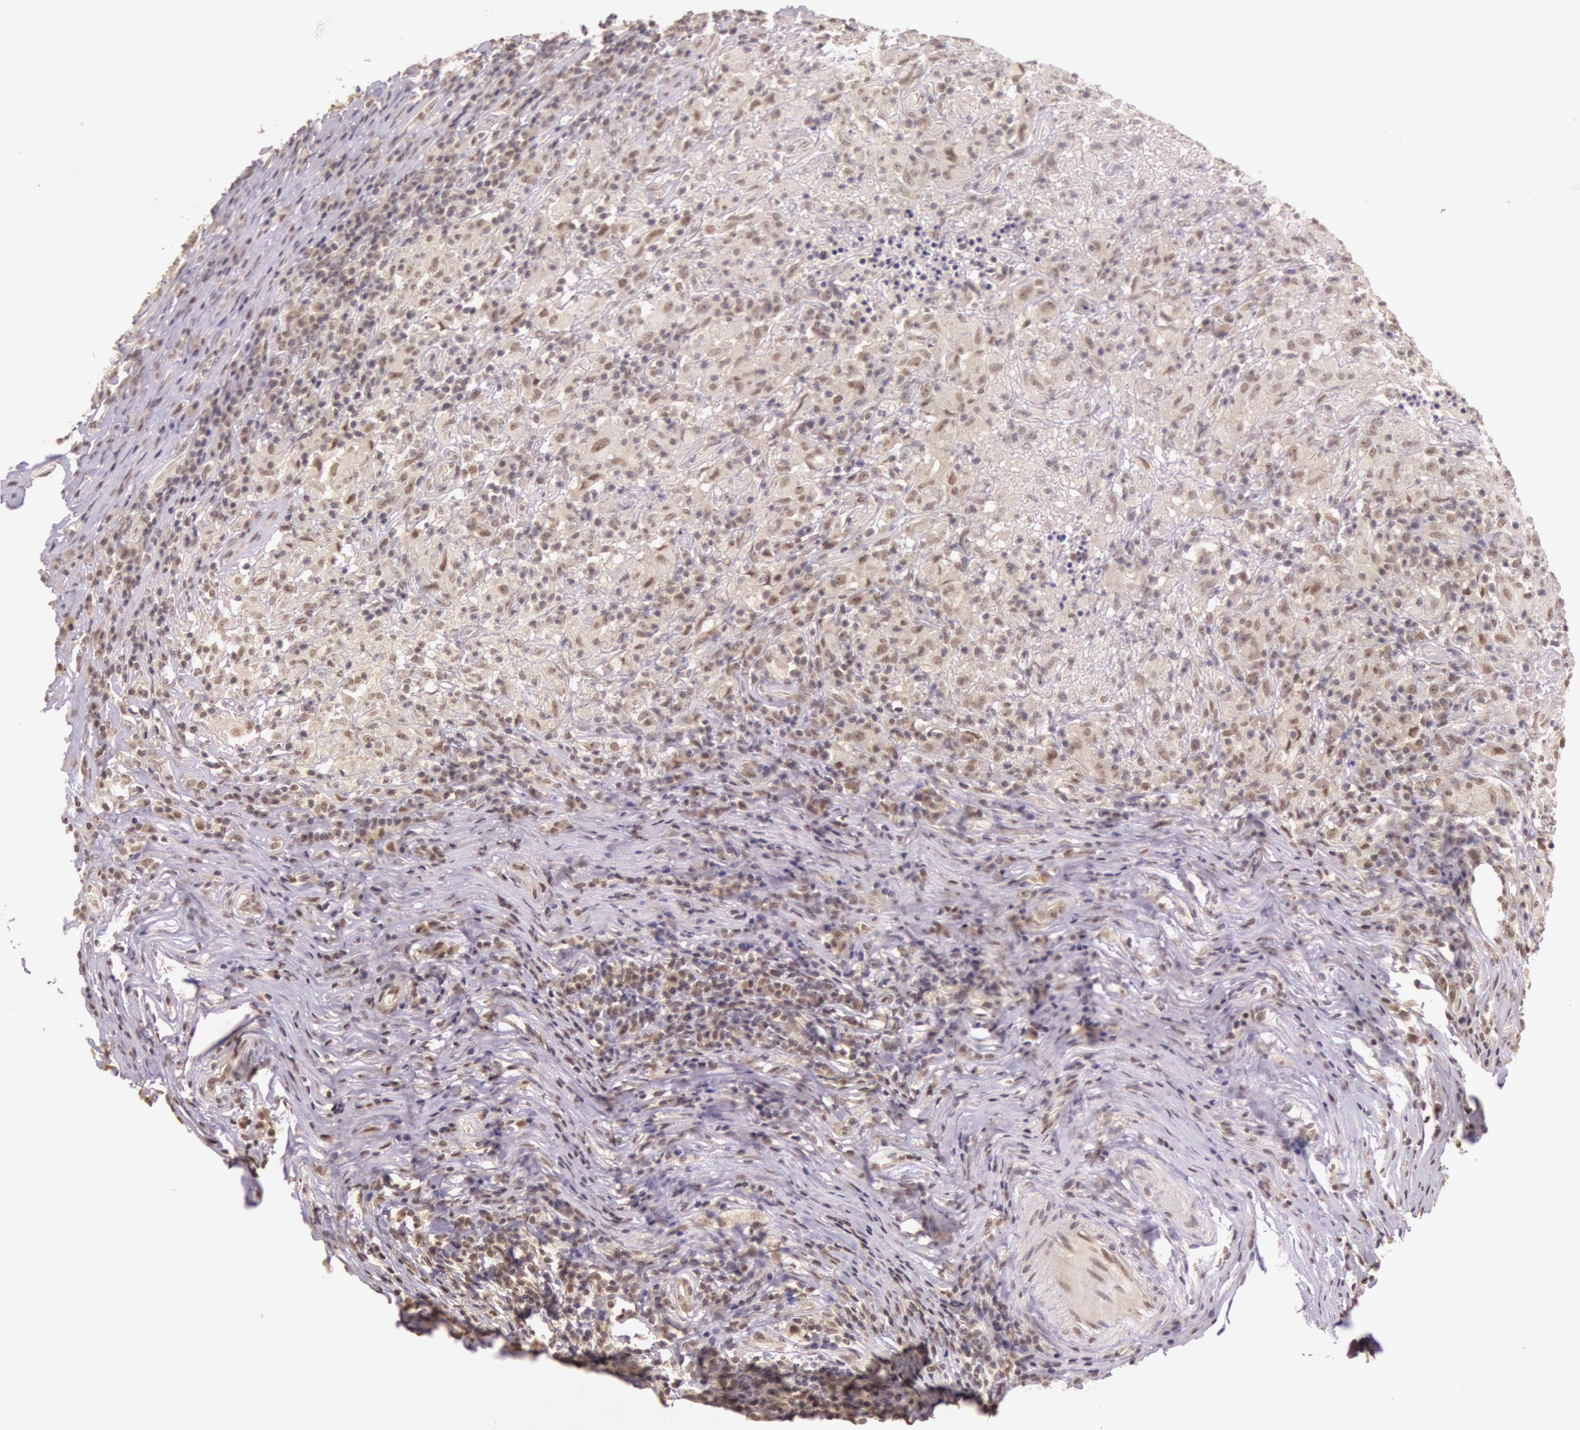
{"staining": {"intensity": "weak", "quantity": ">75%", "location": "cytoplasmic/membranous"}, "tissue": "testis cancer", "cell_type": "Tumor cells", "image_type": "cancer", "snomed": [{"axis": "morphology", "description": "Seminoma, NOS"}, {"axis": "topography", "description": "Testis"}], "caption": "DAB (3,3'-diaminobenzidine) immunohistochemical staining of human testis cancer reveals weak cytoplasmic/membranous protein positivity in about >75% of tumor cells. The staining was performed using DAB (3,3'-diaminobenzidine) to visualize the protein expression in brown, while the nuclei were stained in blue with hematoxylin (Magnification: 20x).", "gene": "RTL10", "patient": {"sex": "male", "age": 34}}